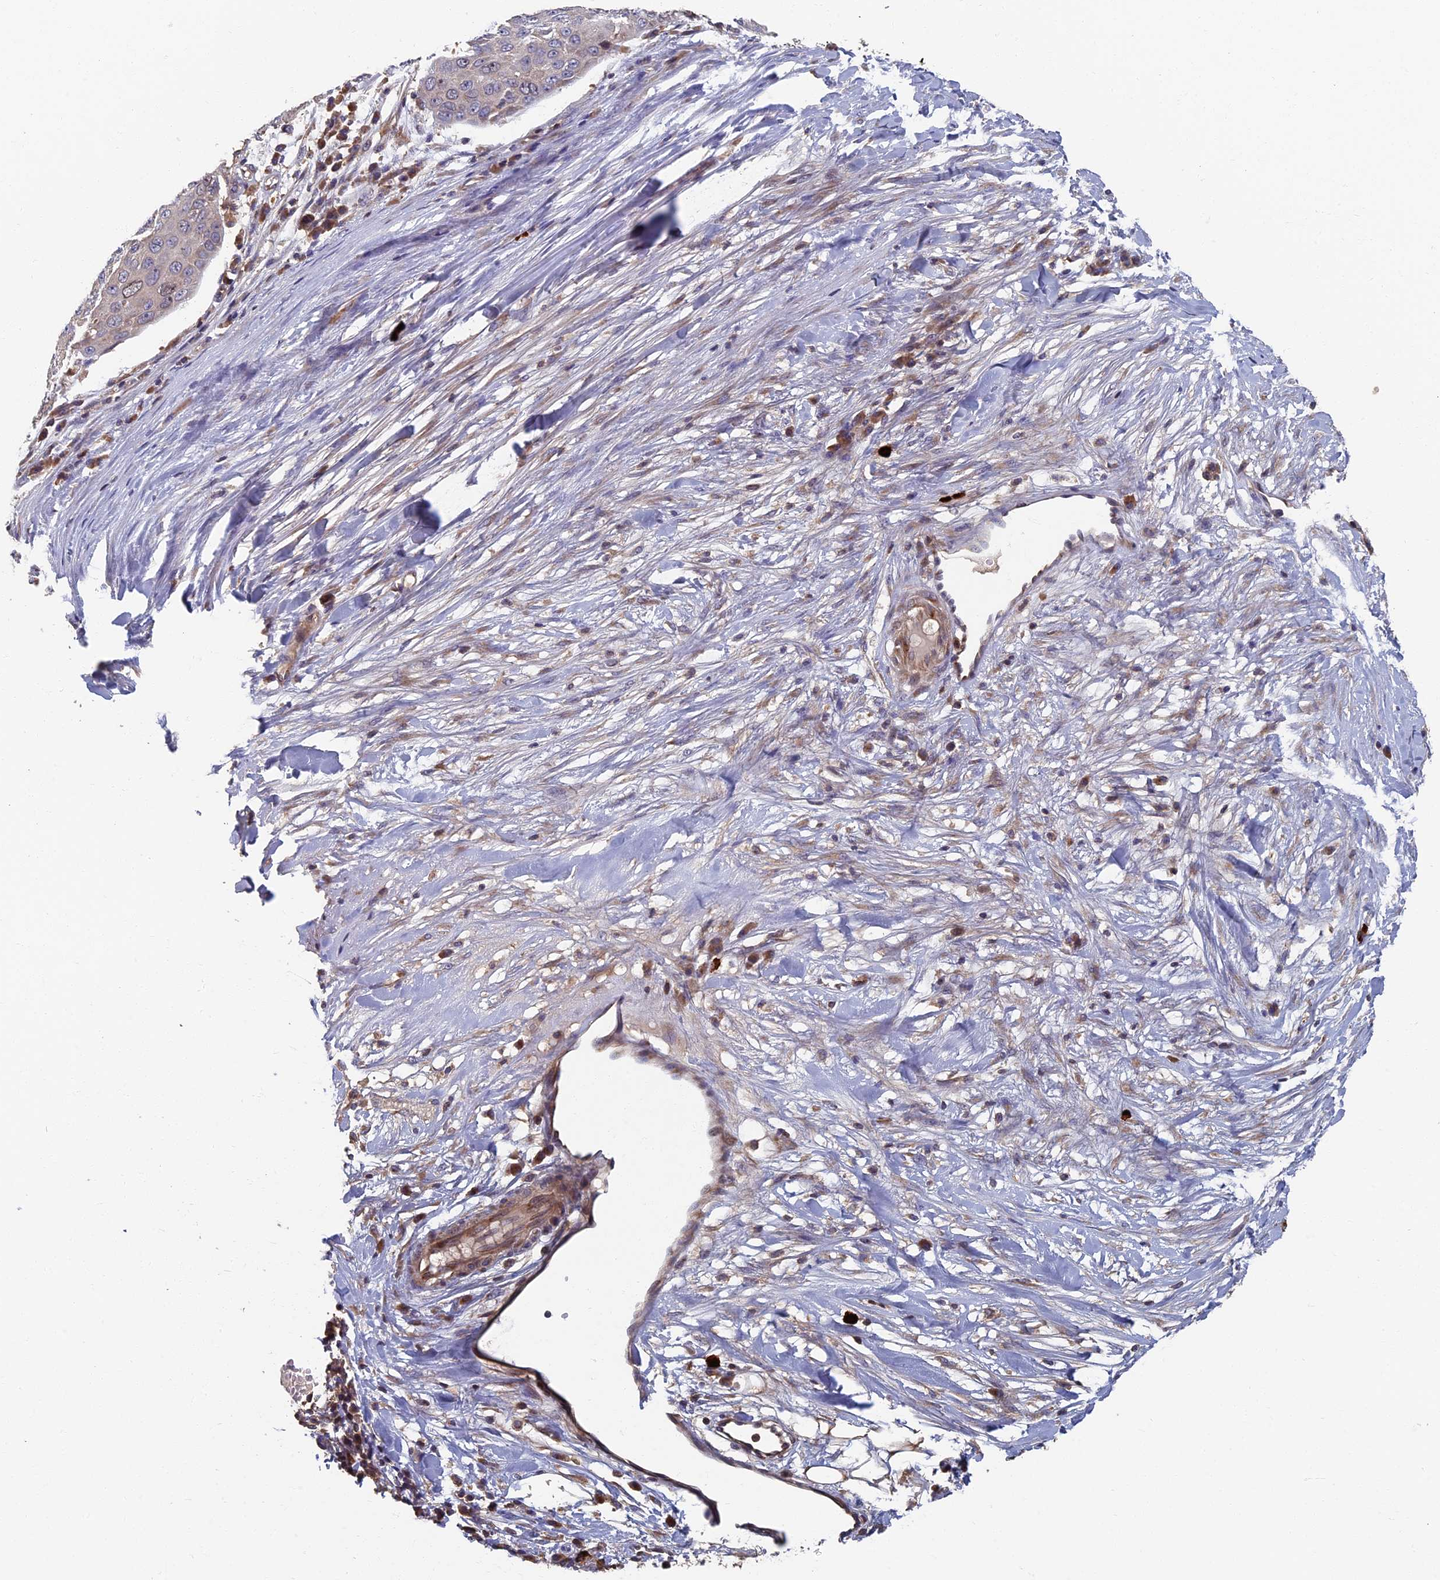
{"staining": {"intensity": "negative", "quantity": "none", "location": "none"}, "tissue": "skin cancer", "cell_type": "Tumor cells", "image_type": "cancer", "snomed": [{"axis": "morphology", "description": "Squamous cell carcinoma, NOS"}, {"axis": "topography", "description": "Skin"}], "caption": "Image shows no protein positivity in tumor cells of skin cancer tissue.", "gene": "TNK2", "patient": {"sex": "male", "age": 71}}